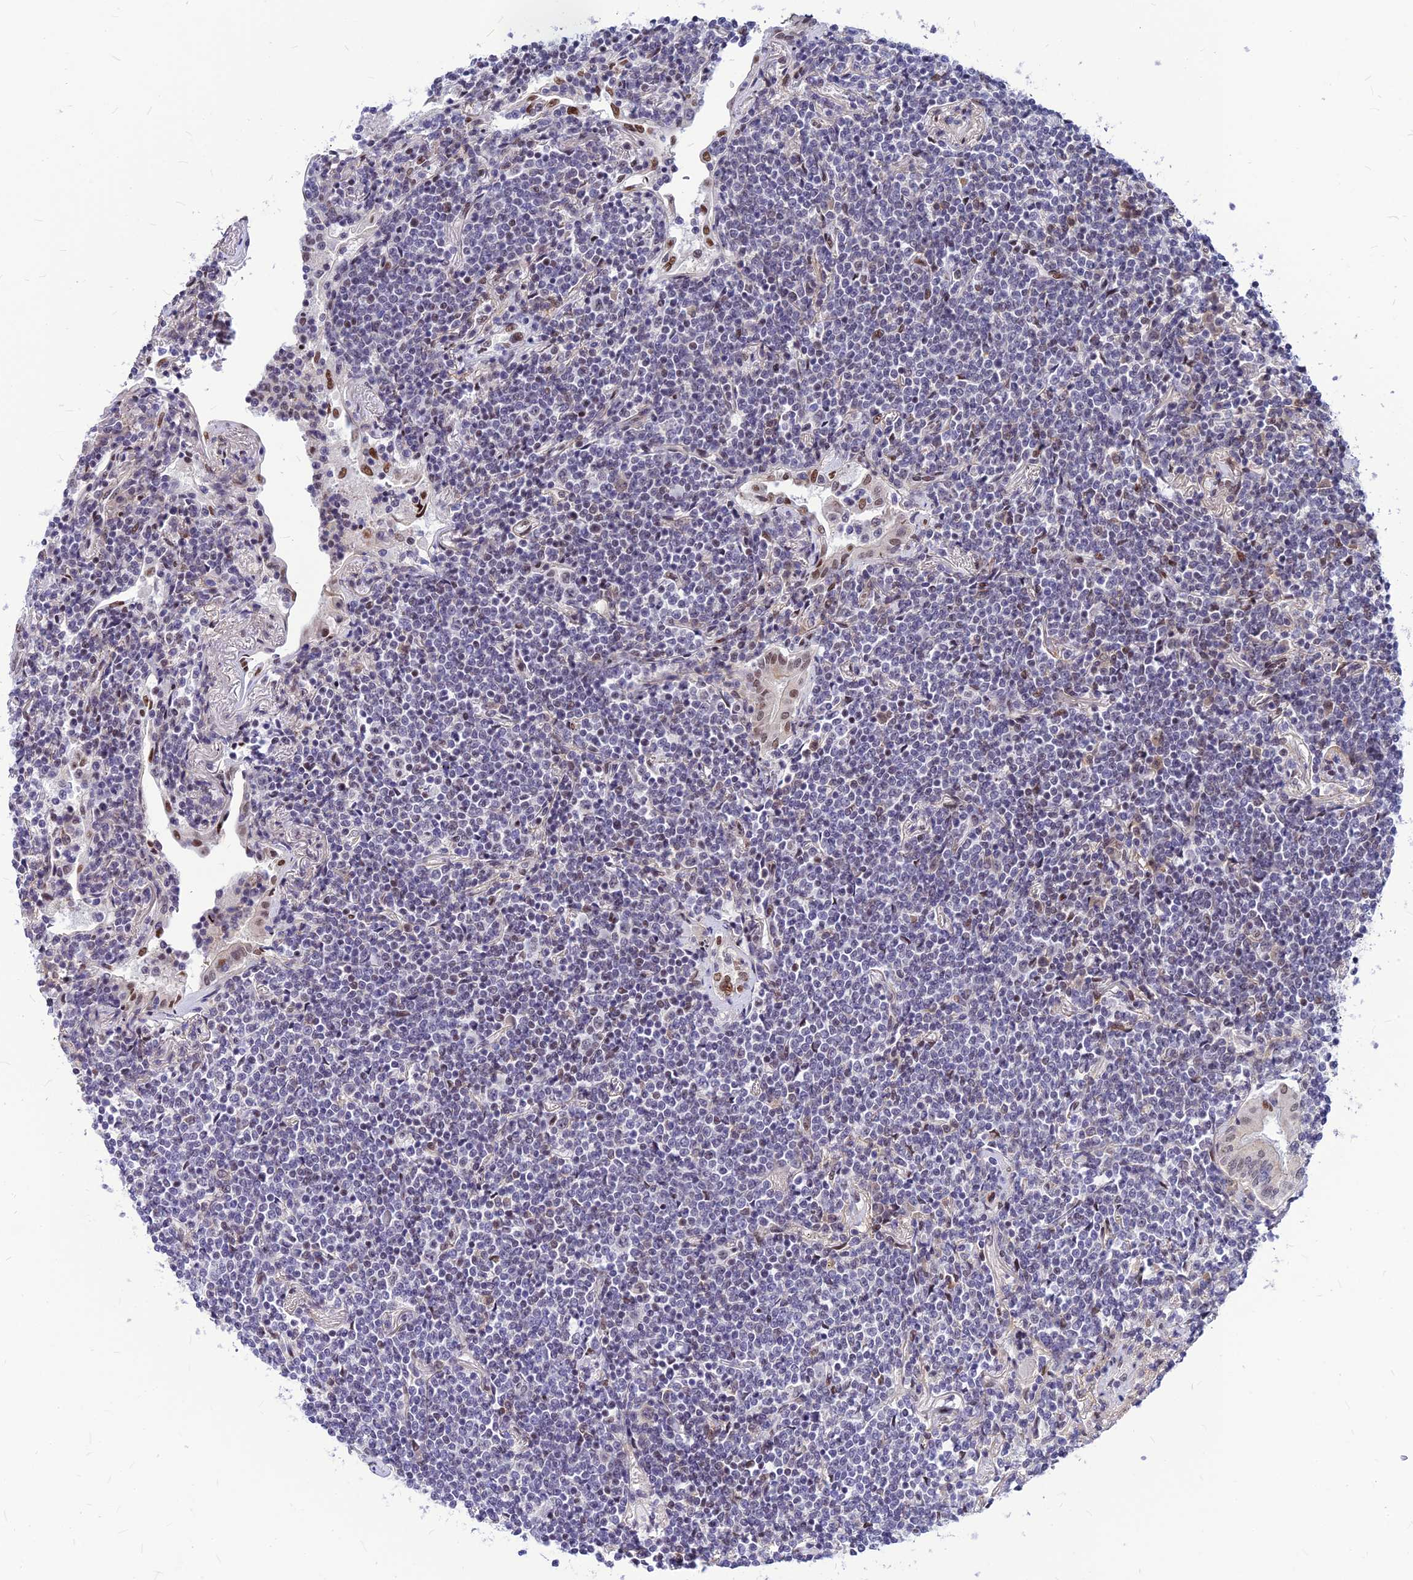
{"staining": {"intensity": "negative", "quantity": "none", "location": "none"}, "tissue": "lymphoma", "cell_type": "Tumor cells", "image_type": "cancer", "snomed": [{"axis": "morphology", "description": "Malignant lymphoma, non-Hodgkin's type, Low grade"}, {"axis": "topography", "description": "Lung"}], "caption": "A high-resolution histopathology image shows immunohistochemistry (IHC) staining of lymphoma, which demonstrates no significant staining in tumor cells.", "gene": "KCTD13", "patient": {"sex": "female", "age": 71}}